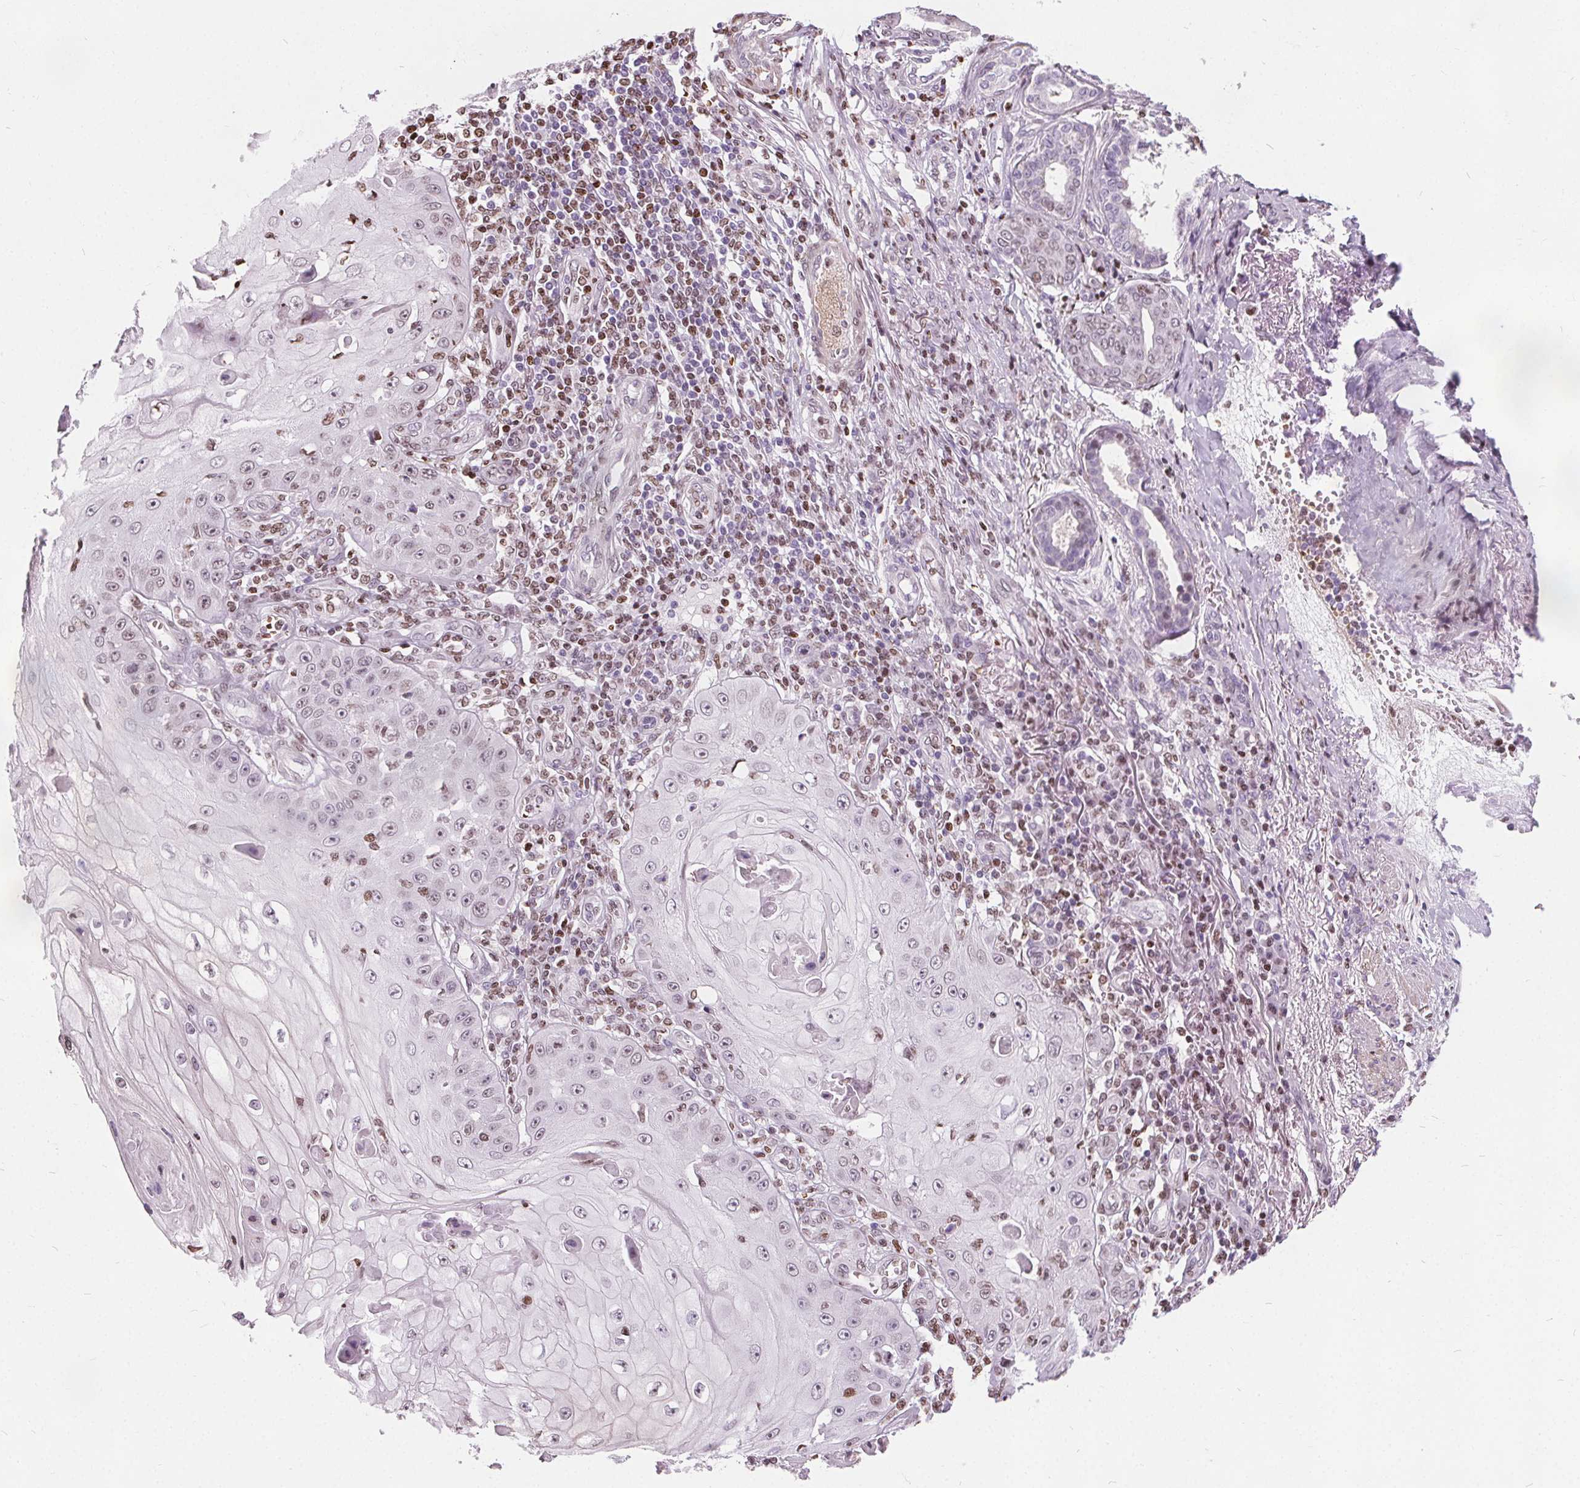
{"staining": {"intensity": "negative", "quantity": "none", "location": "none"}, "tissue": "skin cancer", "cell_type": "Tumor cells", "image_type": "cancer", "snomed": [{"axis": "morphology", "description": "Squamous cell carcinoma, NOS"}, {"axis": "topography", "description": "Skin"}], "caption": "The IHC micrograph has no significant expression in tumor cells of skin cancer (squamous cell carcinoma) tissue.", "gene": "ISLR2", "patient": {"sex": "male", "age": 70}}